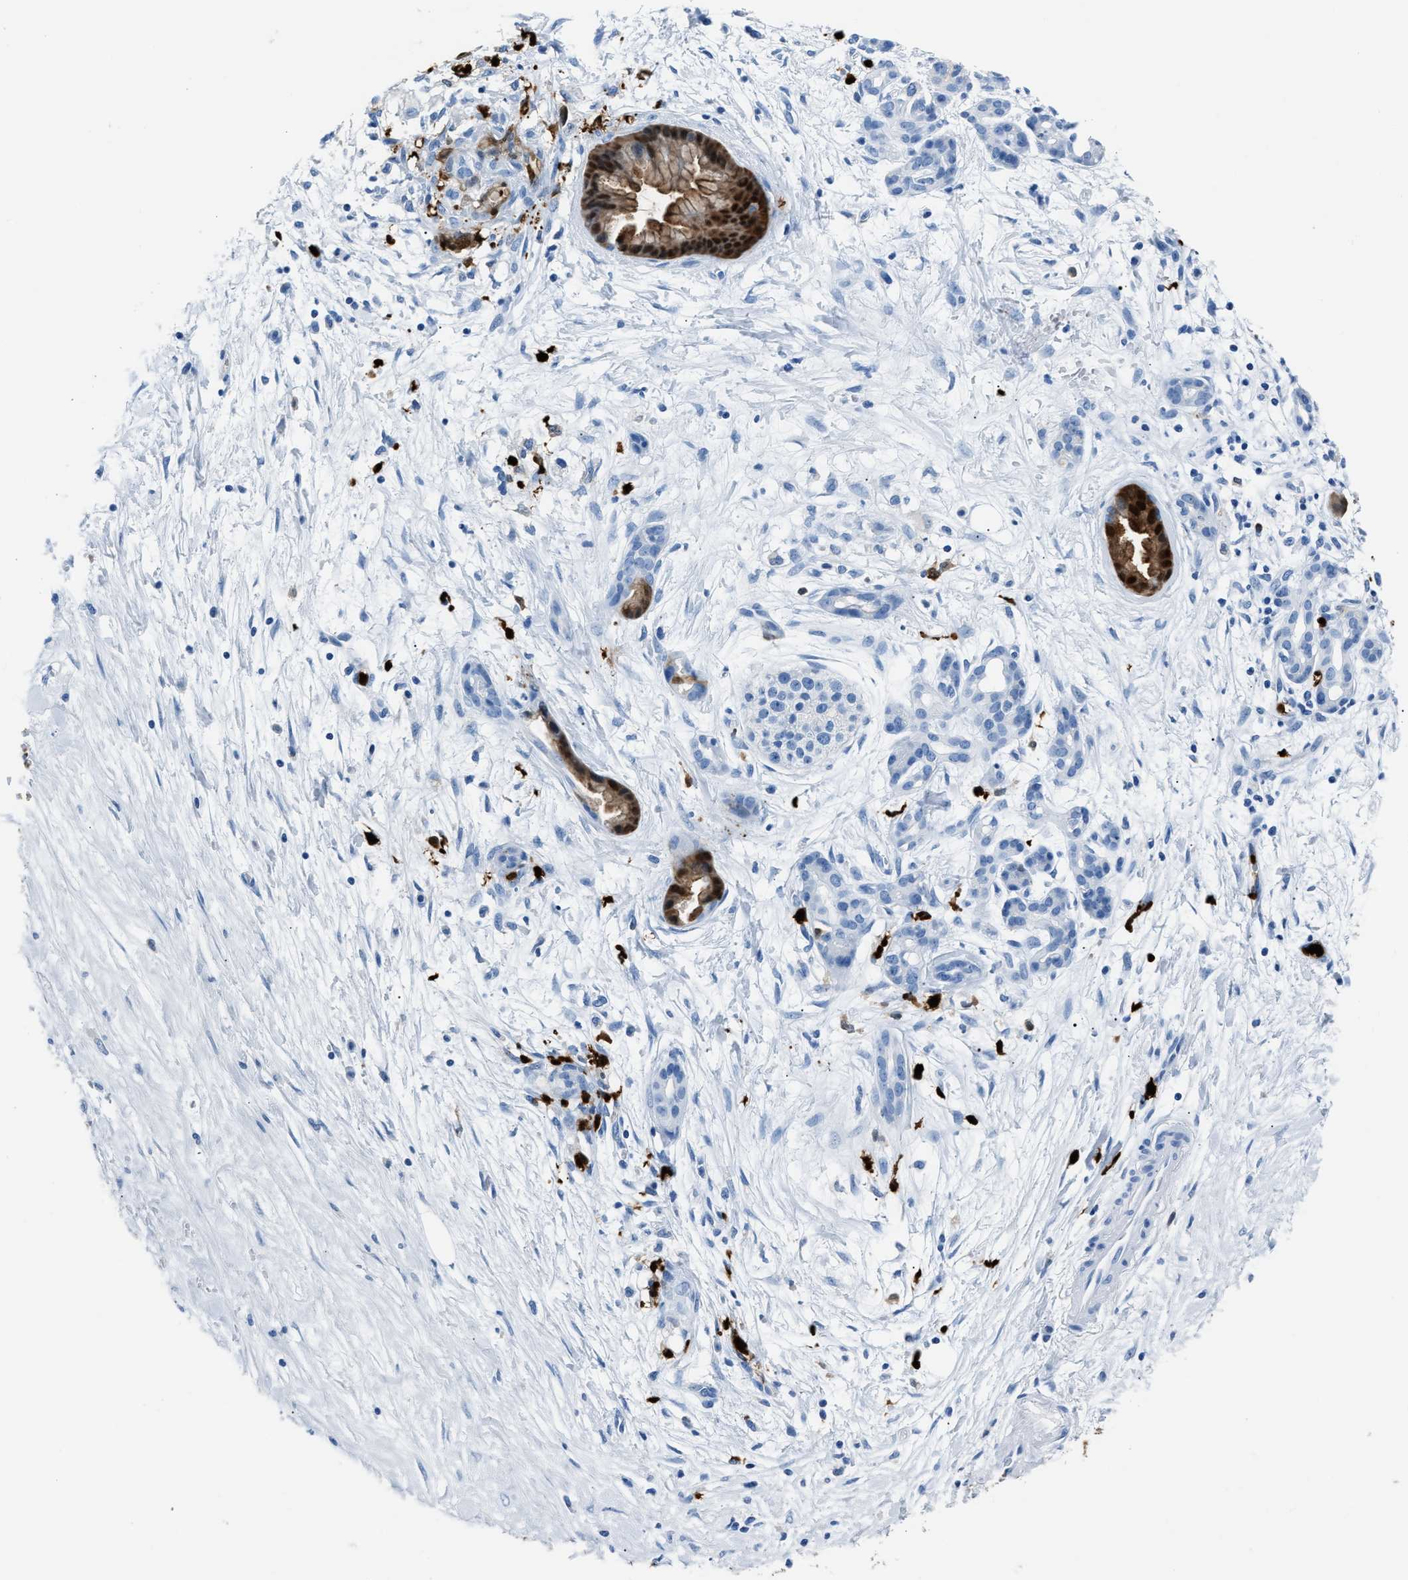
{"staining": {"intensity": "strong", "quantity": ">75%", "location": "cytoplasmic/membranous,nuclear"}, "tissue": "pancreatic cancer", "cell_type": "Tumor cells", "image_type": "cancer", "snomed": [{"axis": "morphology", "description": "Adenocarcinoma, NOS"}, {"axis": "topography", "description": "Pancreas"}], "caption": "Immunohistochemistry (IHC) staining of adenocarcinoma (pancreatic), which displays high levels of strong cytoplasmic/membranous and nuclear expression in about >75% of tumor cells indicating strong cytoplasmic/membranous and nuclear protein staining. The staining was performed using DAB (3,3'-diaminobenzidine) (brown) for protein detection and nuclei were counterstained in hematoxylin (blue).", "gene": "S100P", "patient": {"sex": "female", "age": 77}}